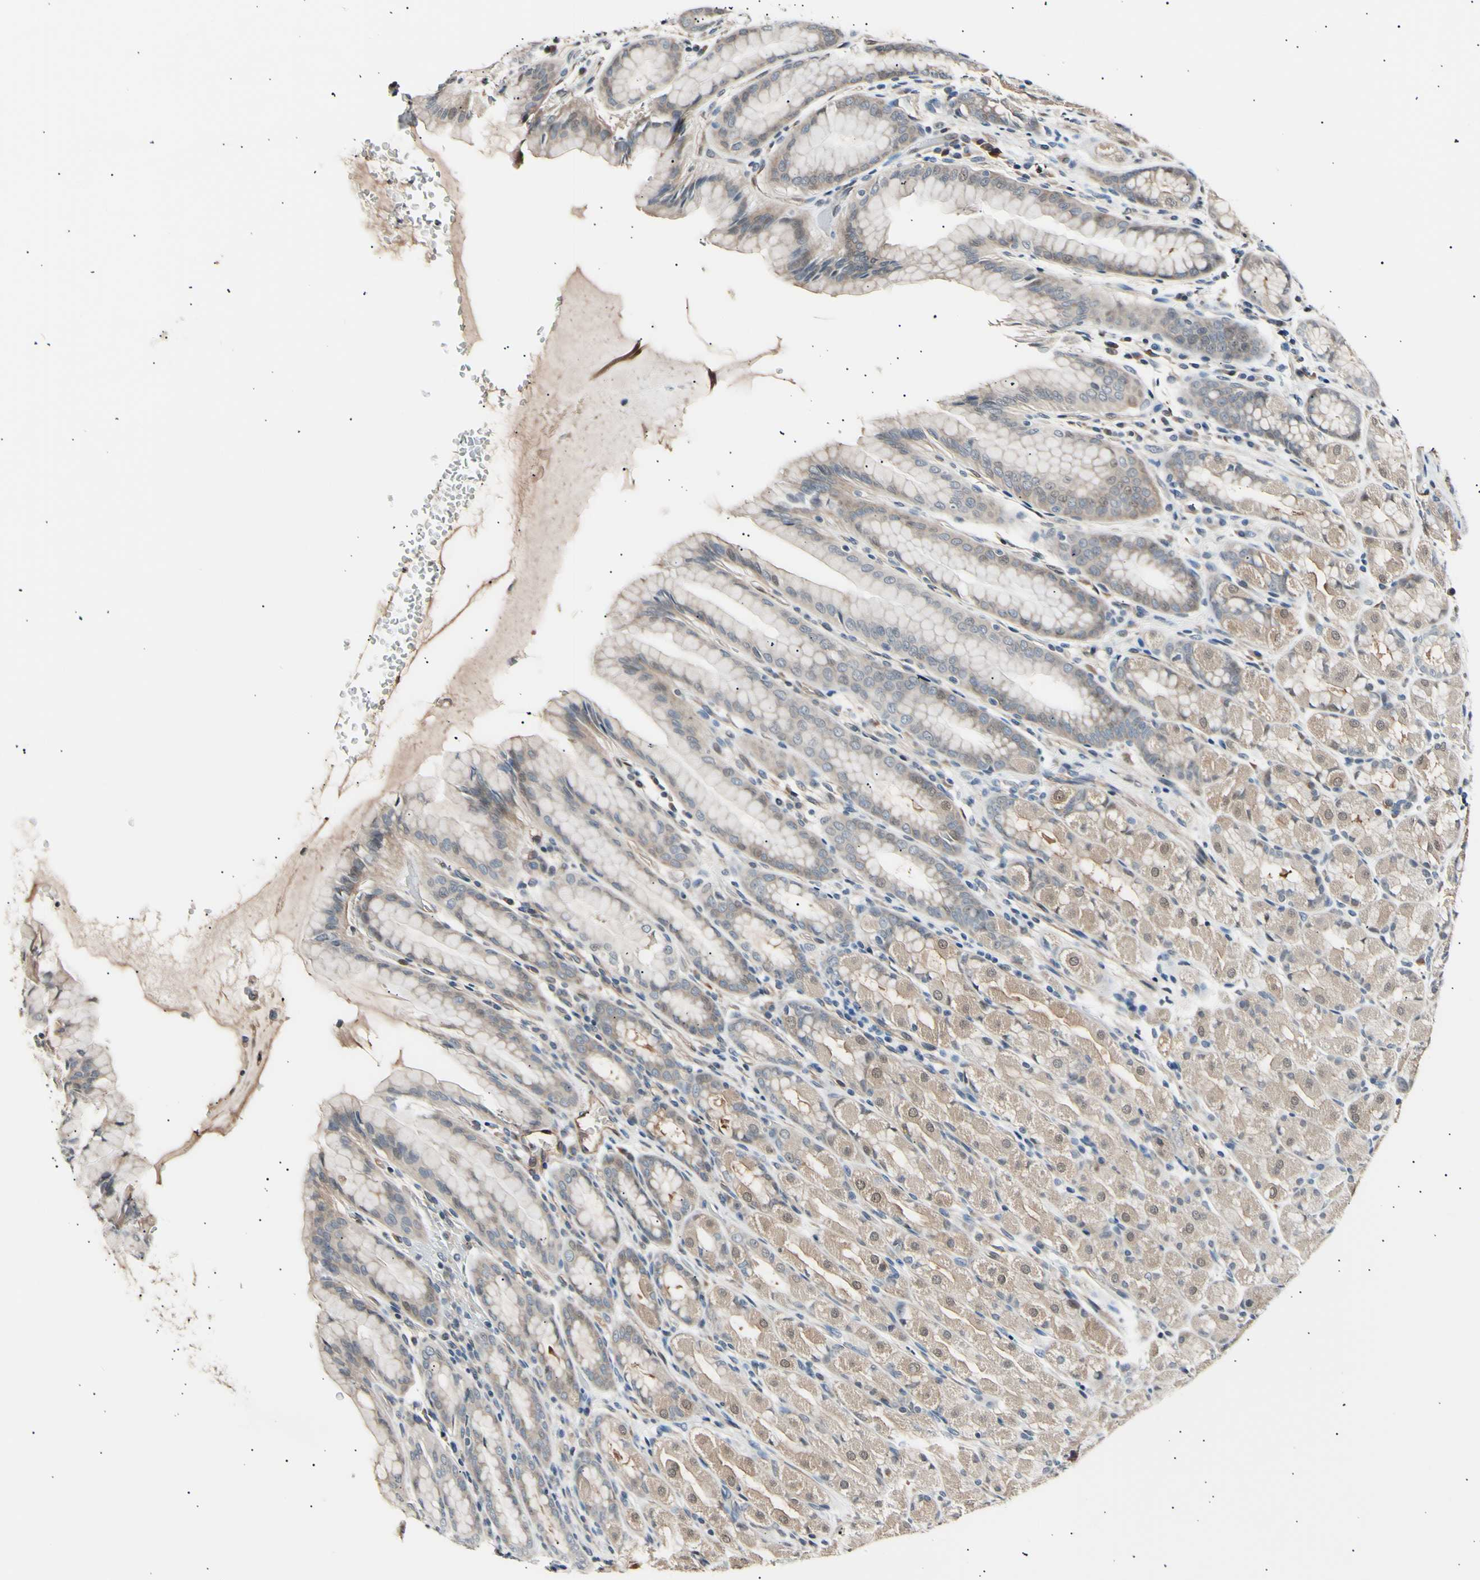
{"staining": {"intensity": "weak", "quantity": ">75%", "location": "cytoplasmic/membranous,nuclear"}, "tissue": "stomach", "cell_type": "Glandular cells", "image_type": "normal", "snomed": [{"axis": "morphology", "description": "Normal tissue, NOS"}, {"axis": "topography", "description": "Stomach, upper"}], "caption": "Immunohistochemical staining of unremarkable human stomach shows low levels of weak cytoplasmic/membranous,nuclear expression in about >75% of glandular cells.", "gene": "AK1", "patient": {"sex": "male", "age": 68}}